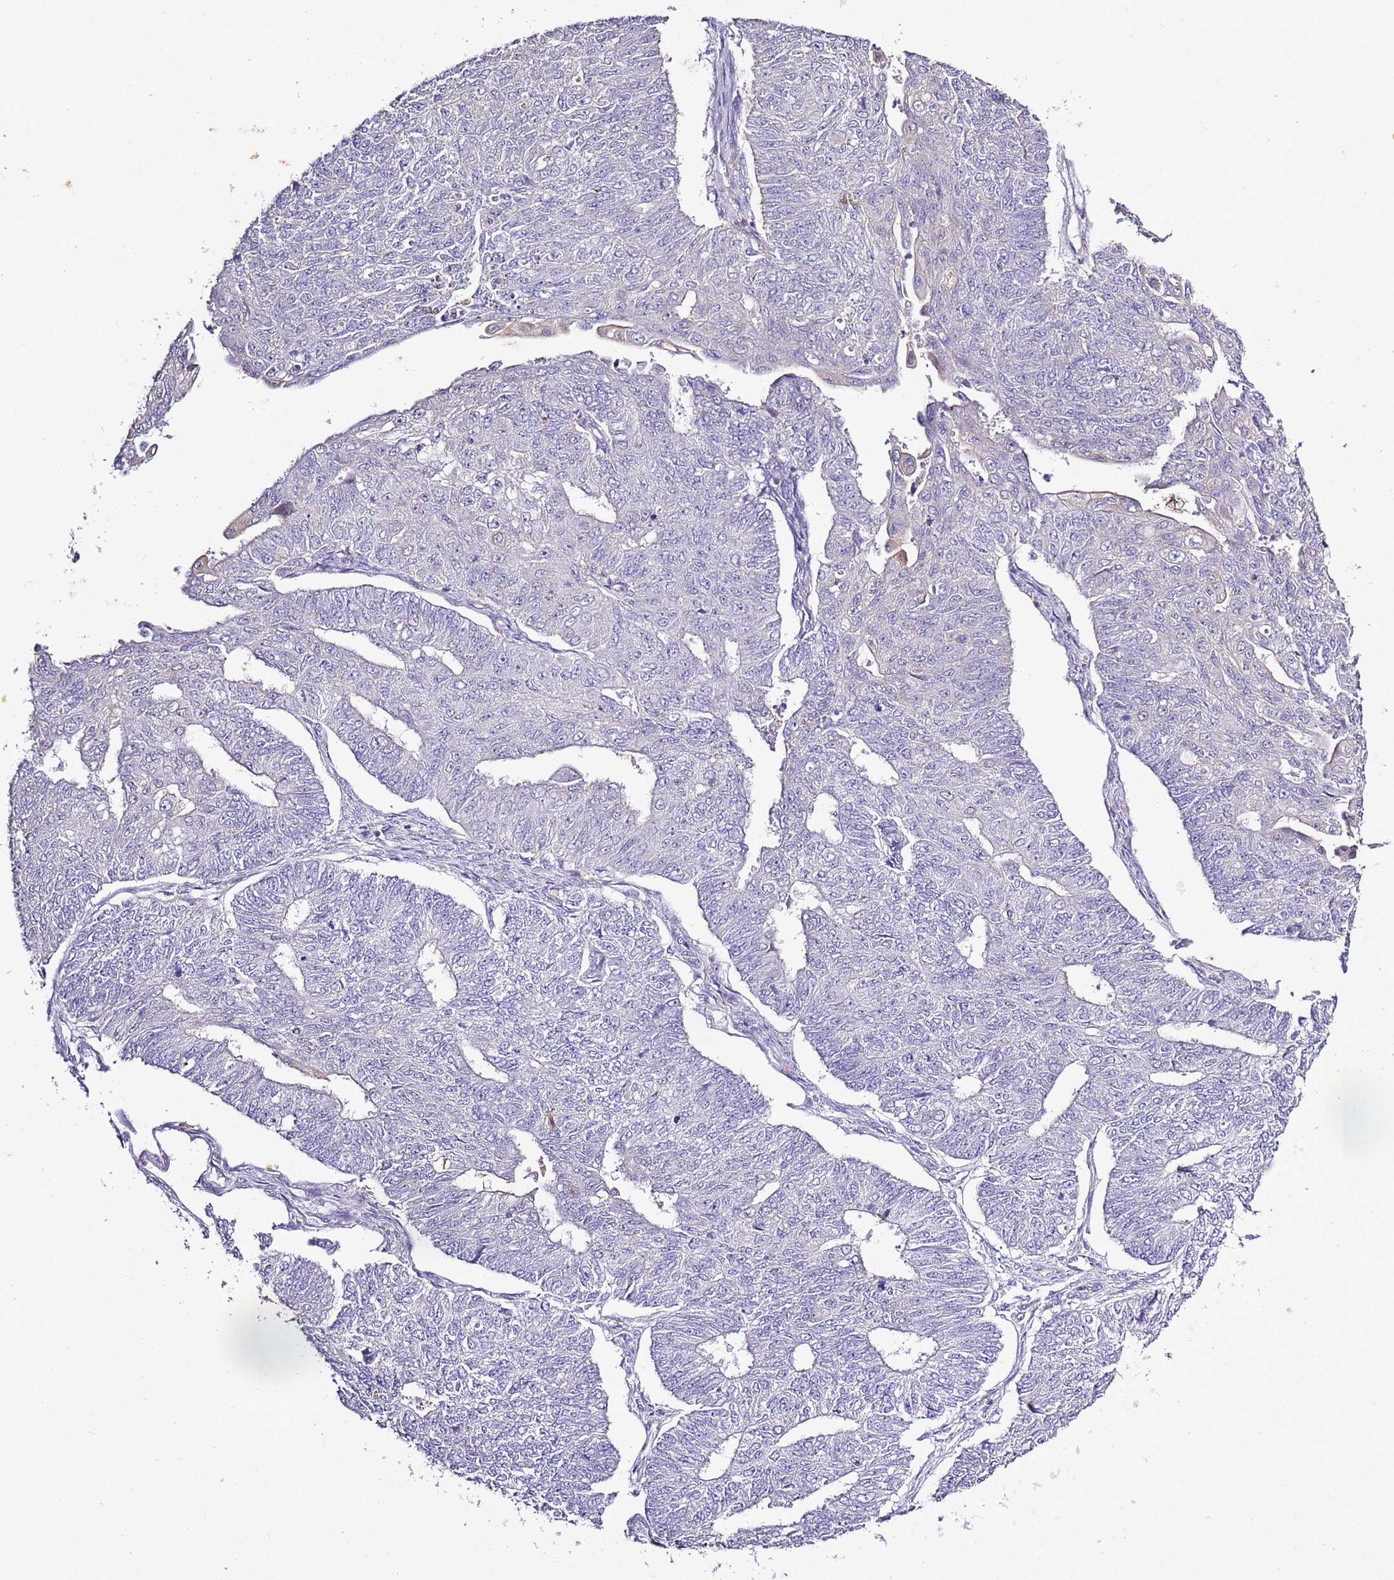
{"staining": {"intensity": "negative", "quantity": "none", "location": "none"}, "tissue": "endometrial cancer", "cell_type": "Tumor cells", "image_type": "cancer", "snomed": [{"axis": "morphology", "description": "Adenocarcinoma, NOS"}, {"axis": "topography", "description": "Endometrium"}], "caption": "This is an immunohistochemistry (IHC) micrograph of endometrial adenocarcinoma. There is no expression in tumor cells.", "gene": "CAPN9", "patient": {"sex": "female", "age": 32}}